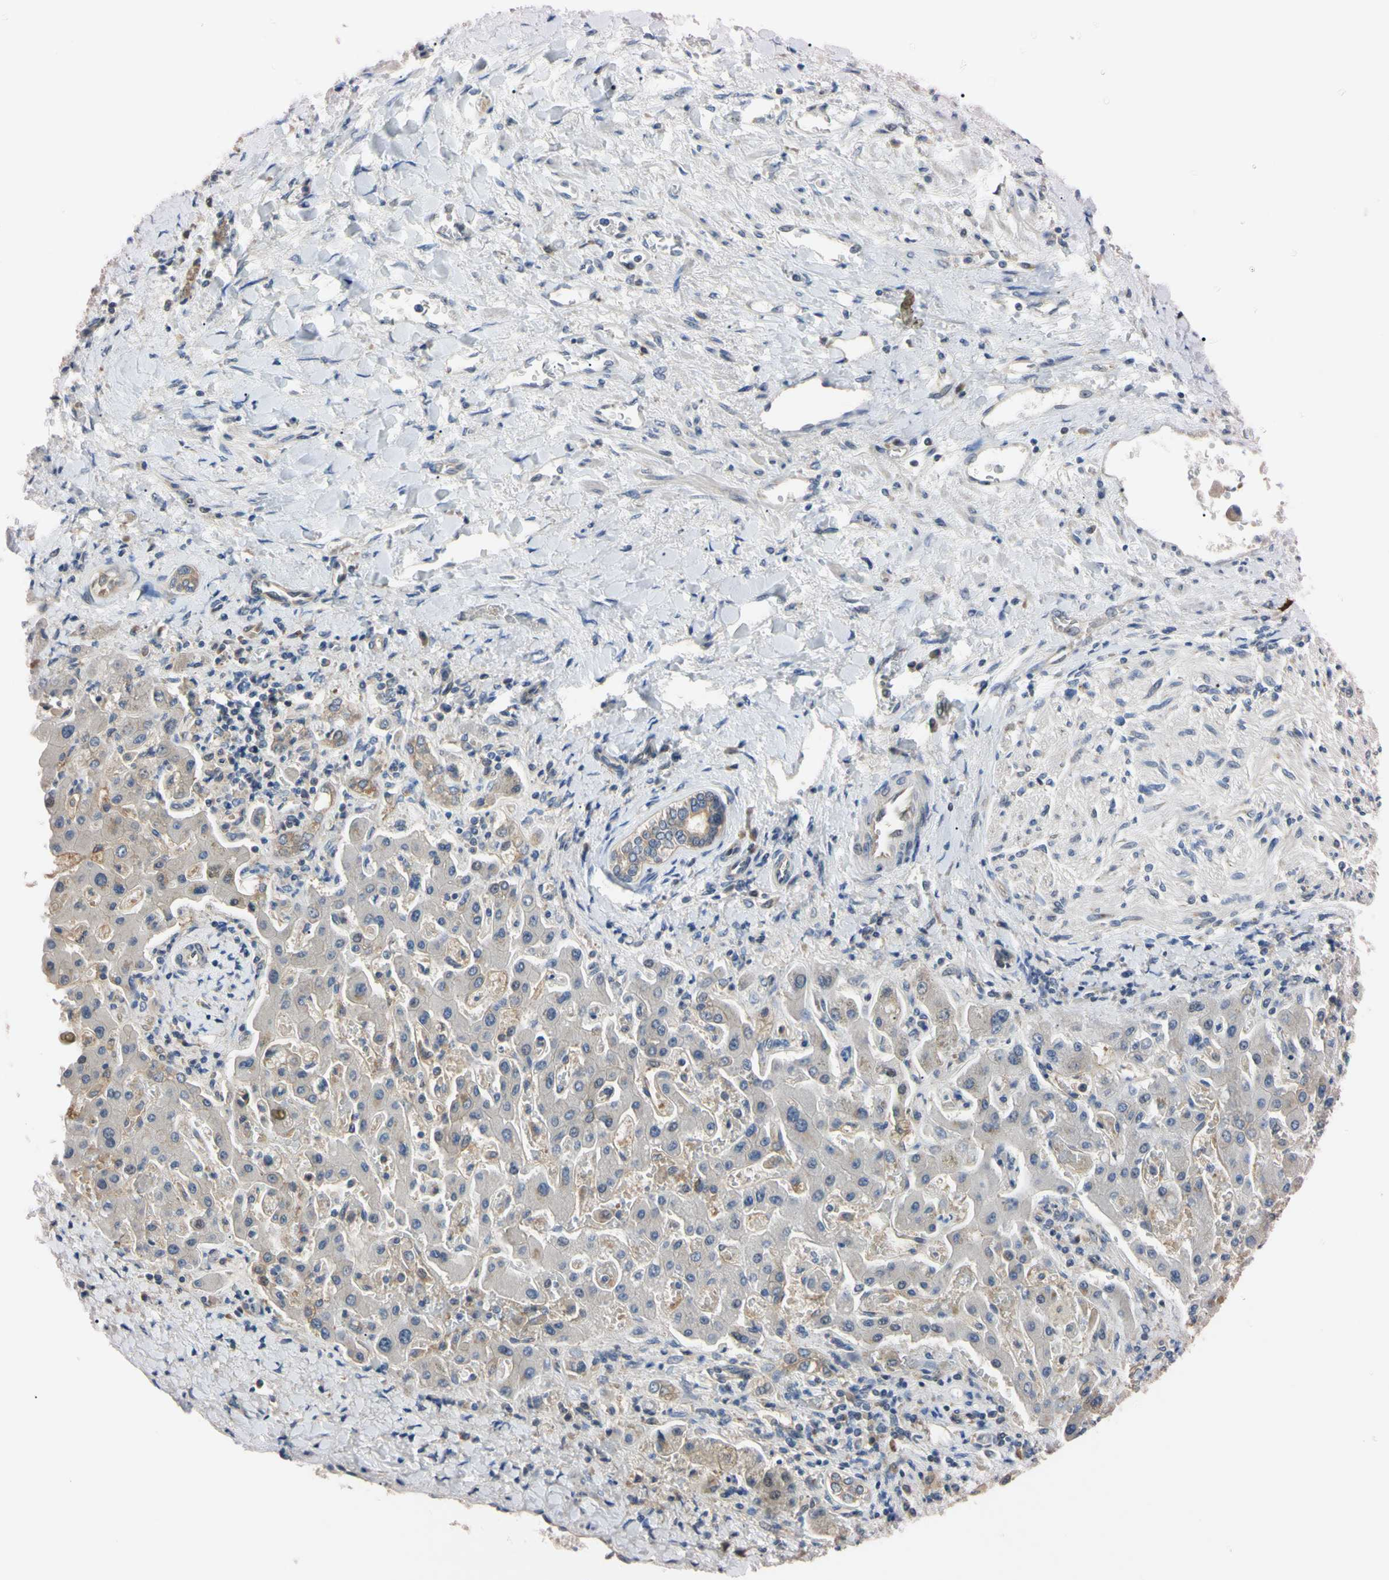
{"staining": {"intensity": "weak", "quantity": "25%-75%", "location": "cytoplasmic/membranous"}, "tissue": "liver cancer", "cell_type": "Tumor cells", "image_type": "cancer", "snomed": [{"axis": "morphology", "description": "Cholangiocarcinoma"}, {"axis": "topography", "description": "Liver"}], "caption": "The histopathology image shows staining of liver cancer, revealing weak cytoplasmic/membranous protein expression (brown color) within tumor cells.", "gene": "RARS1", "patient": {"sex": "male", "age": 50}}